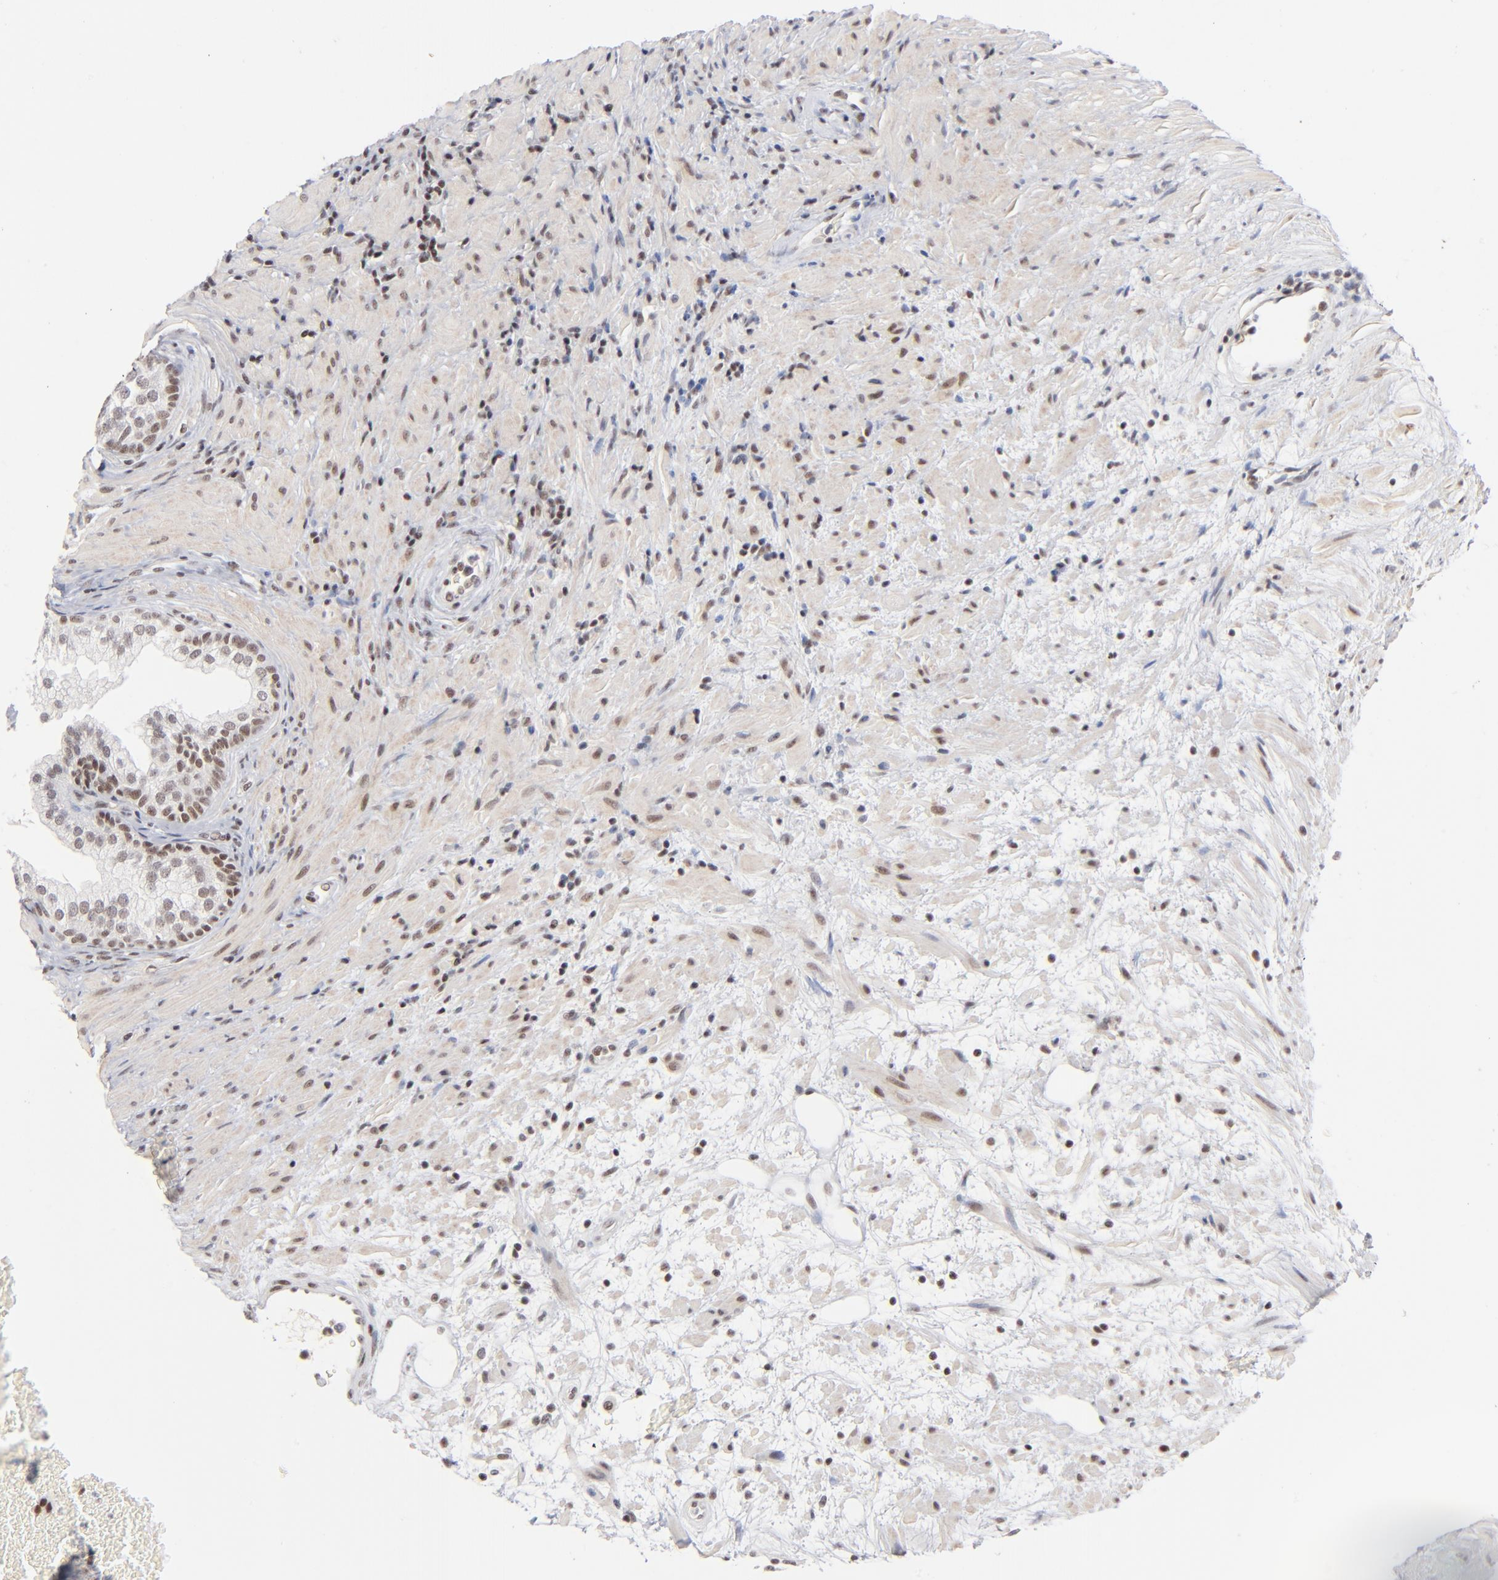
{"staining": {"intensity": "weak", "quantity": ">75%", "location": "nuclear"}, "tissue": "prostate", "cell_type": "Glandular cells", "image_type": "normal", "snomed": [{"axis": "morphology", "description": "Normal tissue, NOS"}, {"axis": "topography", "description": "Prostate"}], "caption": "Protein staining of unremarkable prostate exhibits weak nuclear staining in about >75% of glandular cells.", "gene": "ZNF143", "patient": {"sex": "male", "age": 76}}